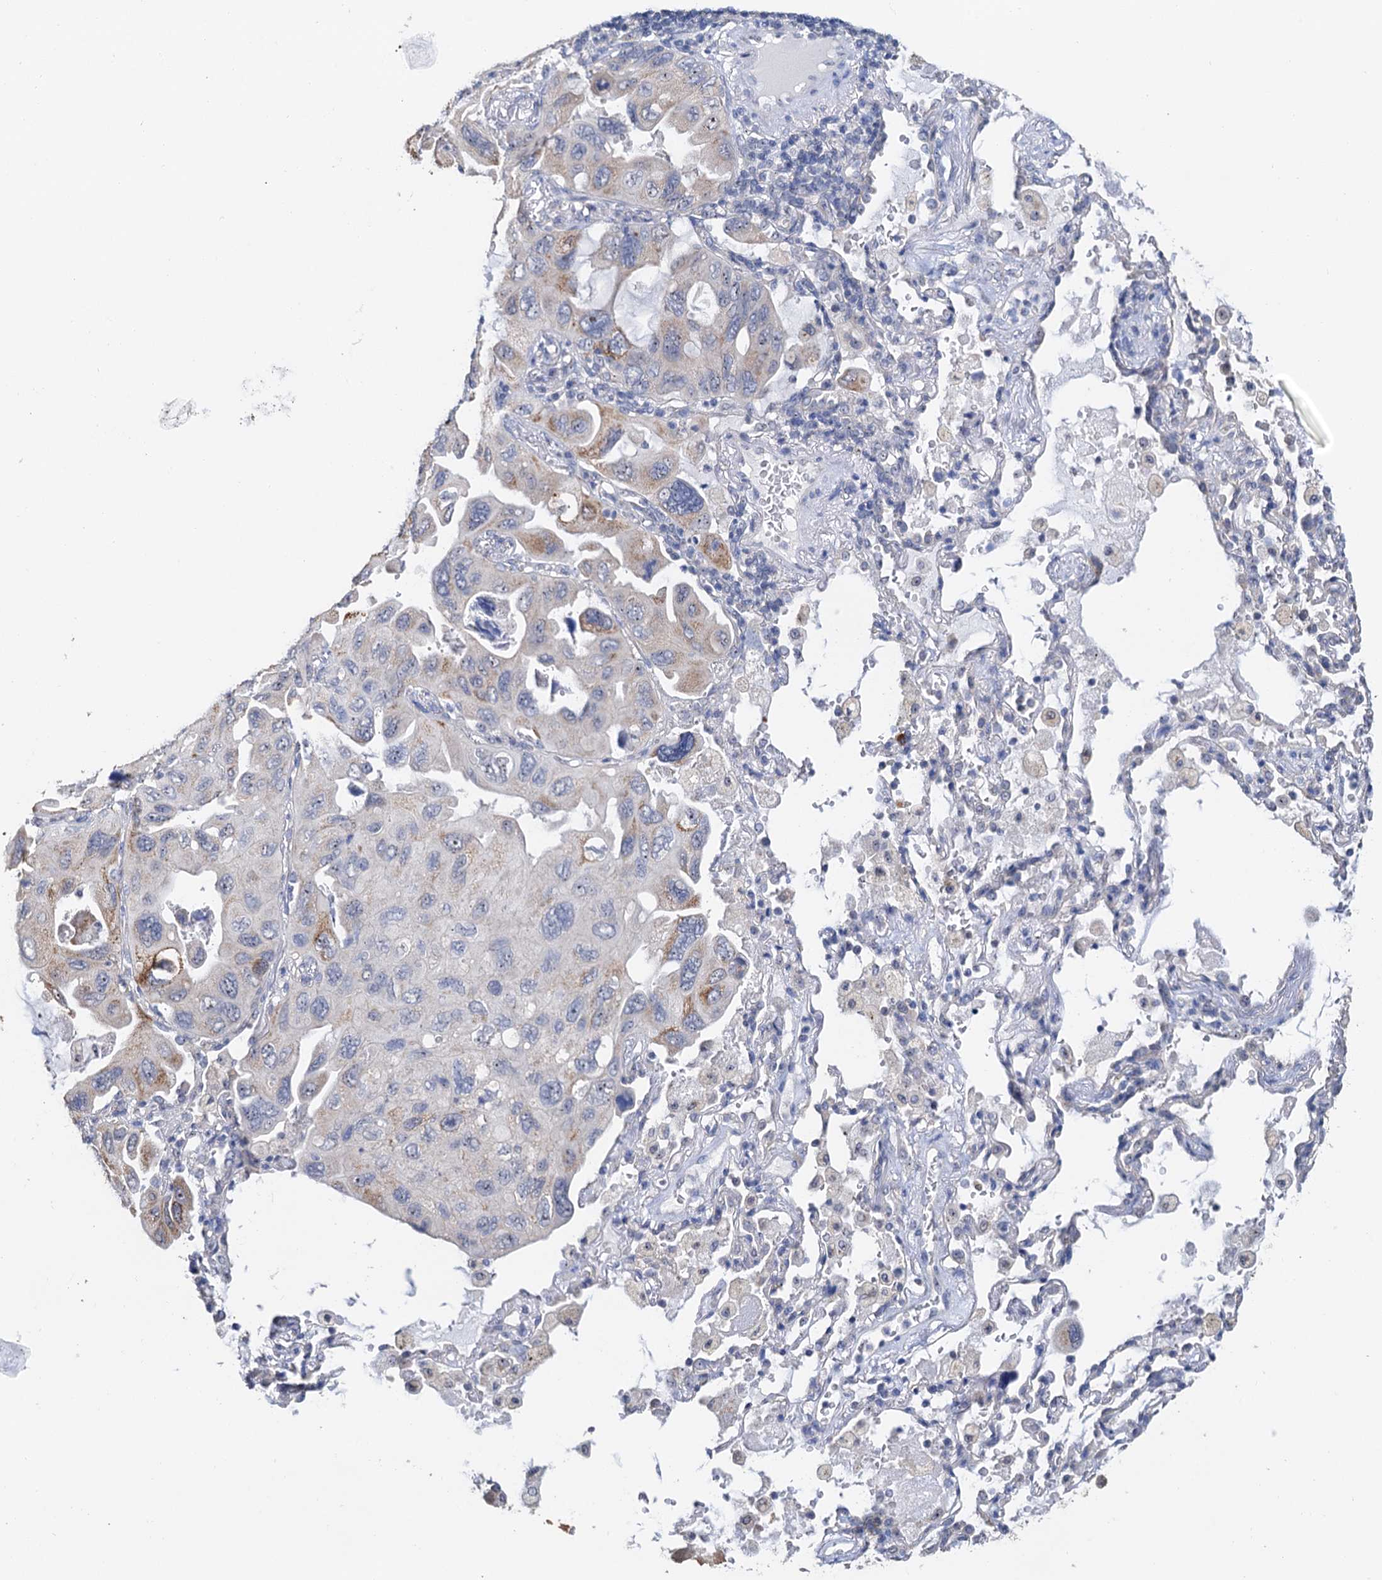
{"staining": {"intensity": "weak", "quantity": "<25%", "location": "cytoplasmic/membranous"}, "tissue": "lung cancer", "cell_type": "Tumor cells", "image_type": "cancer", "snomed": [{"axis": "morphology", "description": "Squamous cell carcinoma, NOS"}, {"axis": "topography", "description": "Lung"}], "caption": "Immunohistochemistry micrograph of human lung cancer (squamous cell carcinoma) stained for a protein (brown), which demonstrates no positivity in tumor cells.", "gene": "C2CD3", "patient": {"sex": "female", "age": 73}}